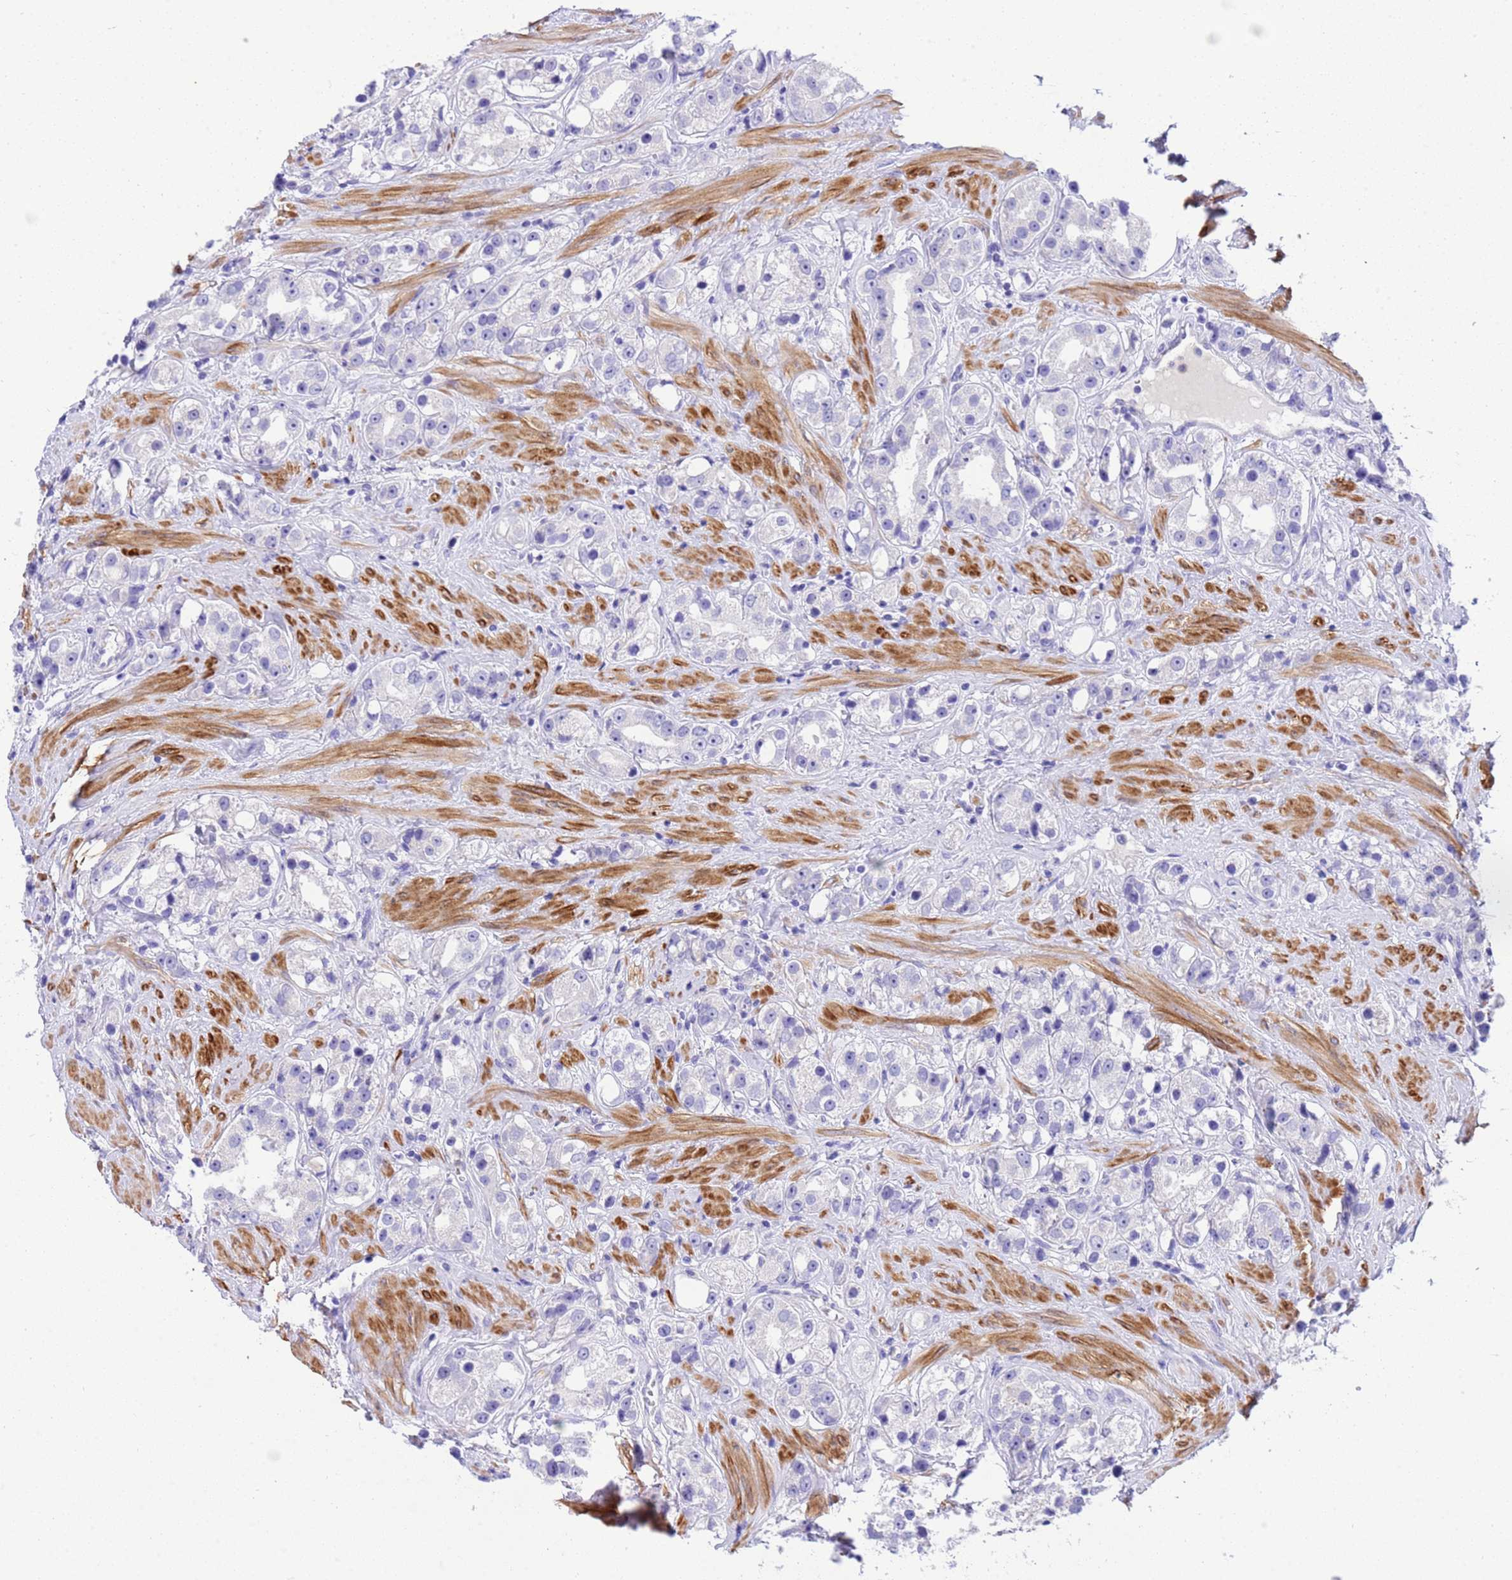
{"staining": {"intensity": "negative", "quantity": "none", "location": "none"}, "tissue": "prostate cancer", "cell_type": "Tumor cells", "image_type": "cancer", "snomed": [{"axis": "morphology", "description": "Adenocarcinoma, NOS"}, {"axis": "topography", "description": "Prostate"}], "caption": "Tumor cells are negative for brown protein staining in adenocarcinoma (prostate). (DAB immunohistochemistry (IHC) visualized using brightfield microscopy, high magnification).", "gene": "USP38", "patient": {"sex": "male", "age": 79}}